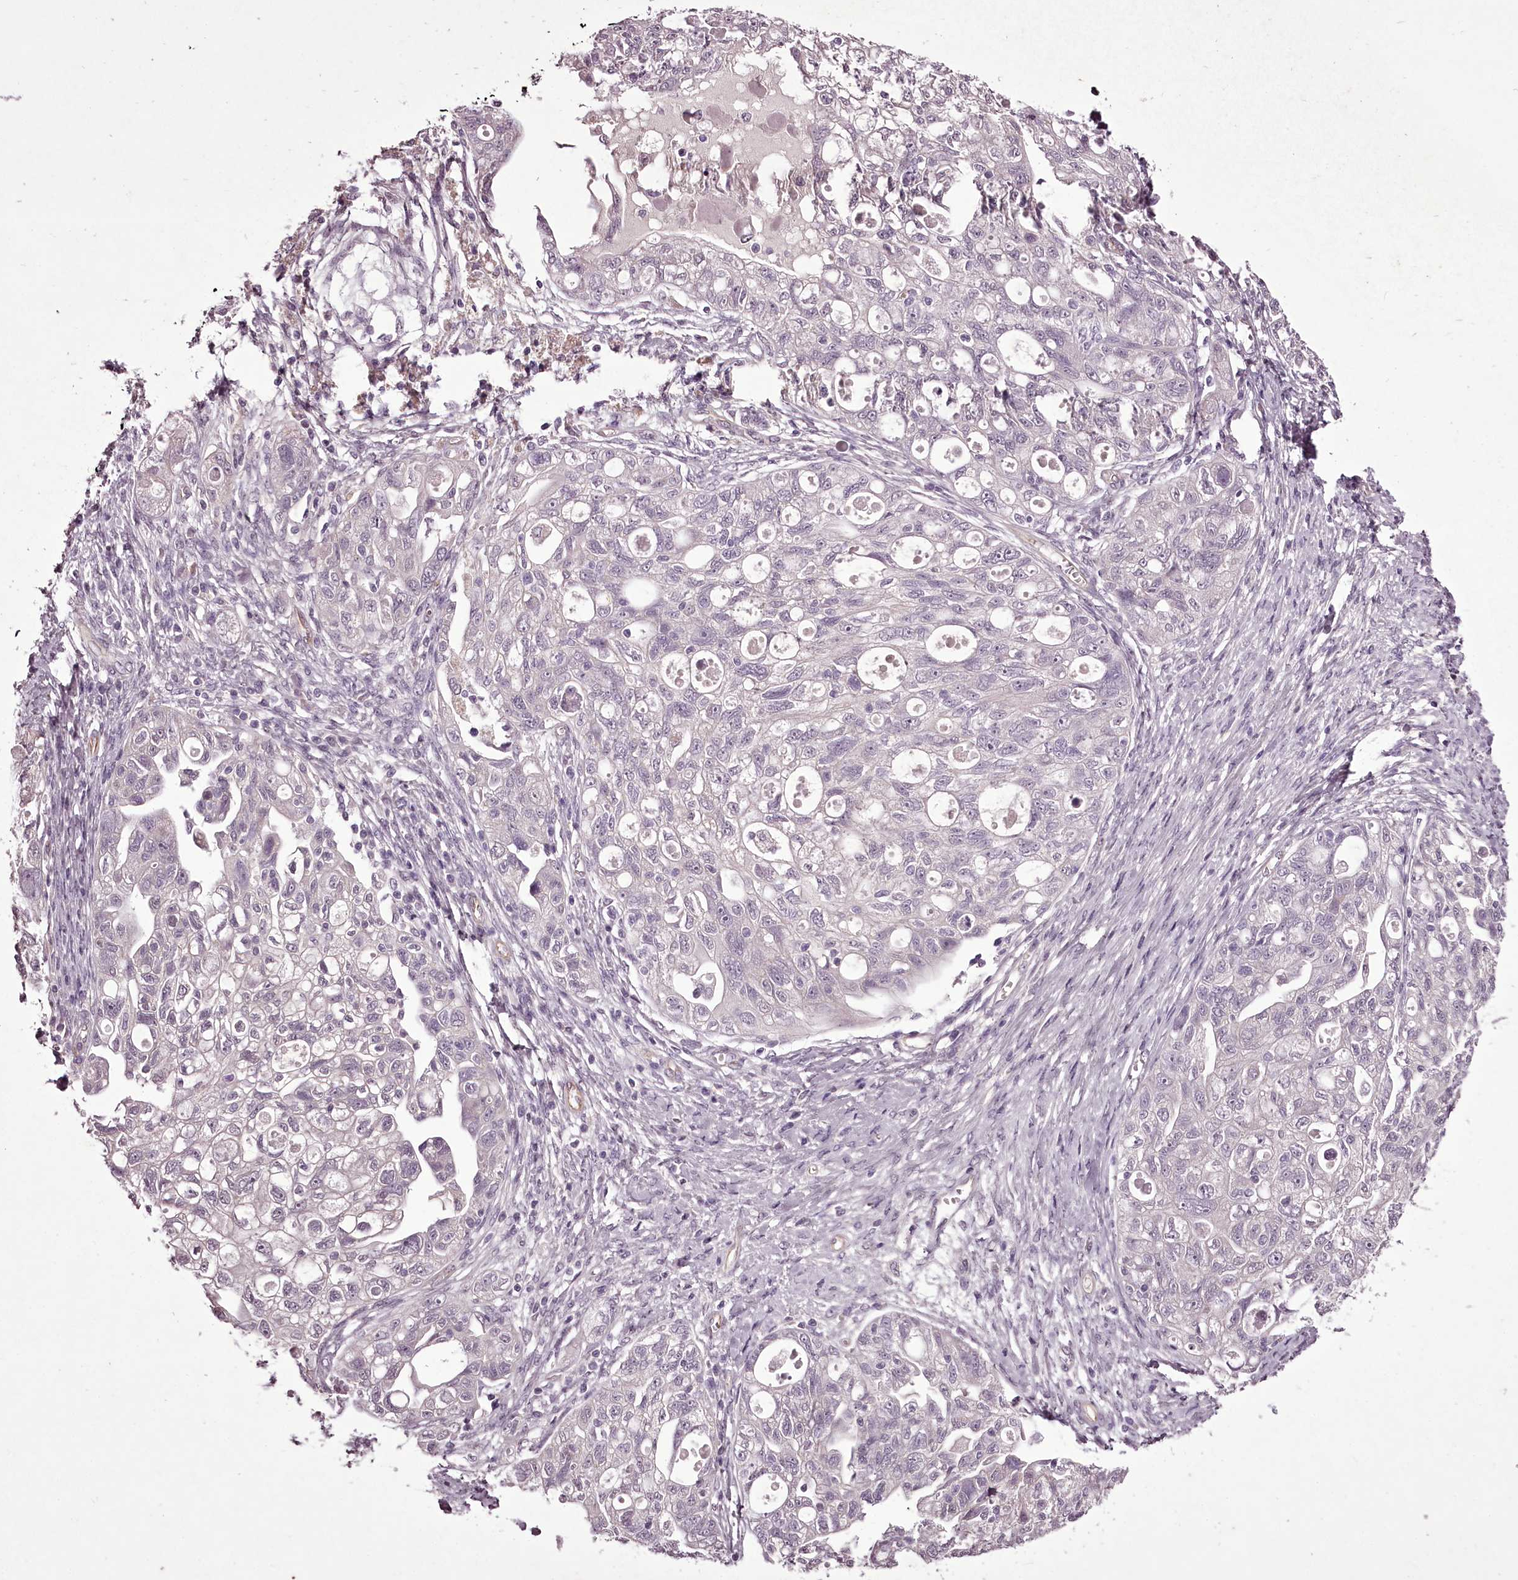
{"staining": {"intensity": "negative", "quantity": "none", "location": "none"}, "tissue": "ovarian cancer", "cell_type": "Tumor cells", "image_type": "cancer", "snomed": [{"axis": "morphology", "description": "Carcinoma, NOS"}, {"axis": "morphology", "description": "Cystadenocarcinoma, serous, NOS"}, {"axis": "topography", "description": "Ovary"}], "caption": "Immunohistochemistry image of neoplastic tissue: human ovarian cancer (serous cystadenocarcinoma) stained with DAB (3,3'-diaminobenzidine) exhibits no significant protein positivity in tumor cells.", "gene": "C1orf56", "patient": {"sex": "female", "age": 69}}